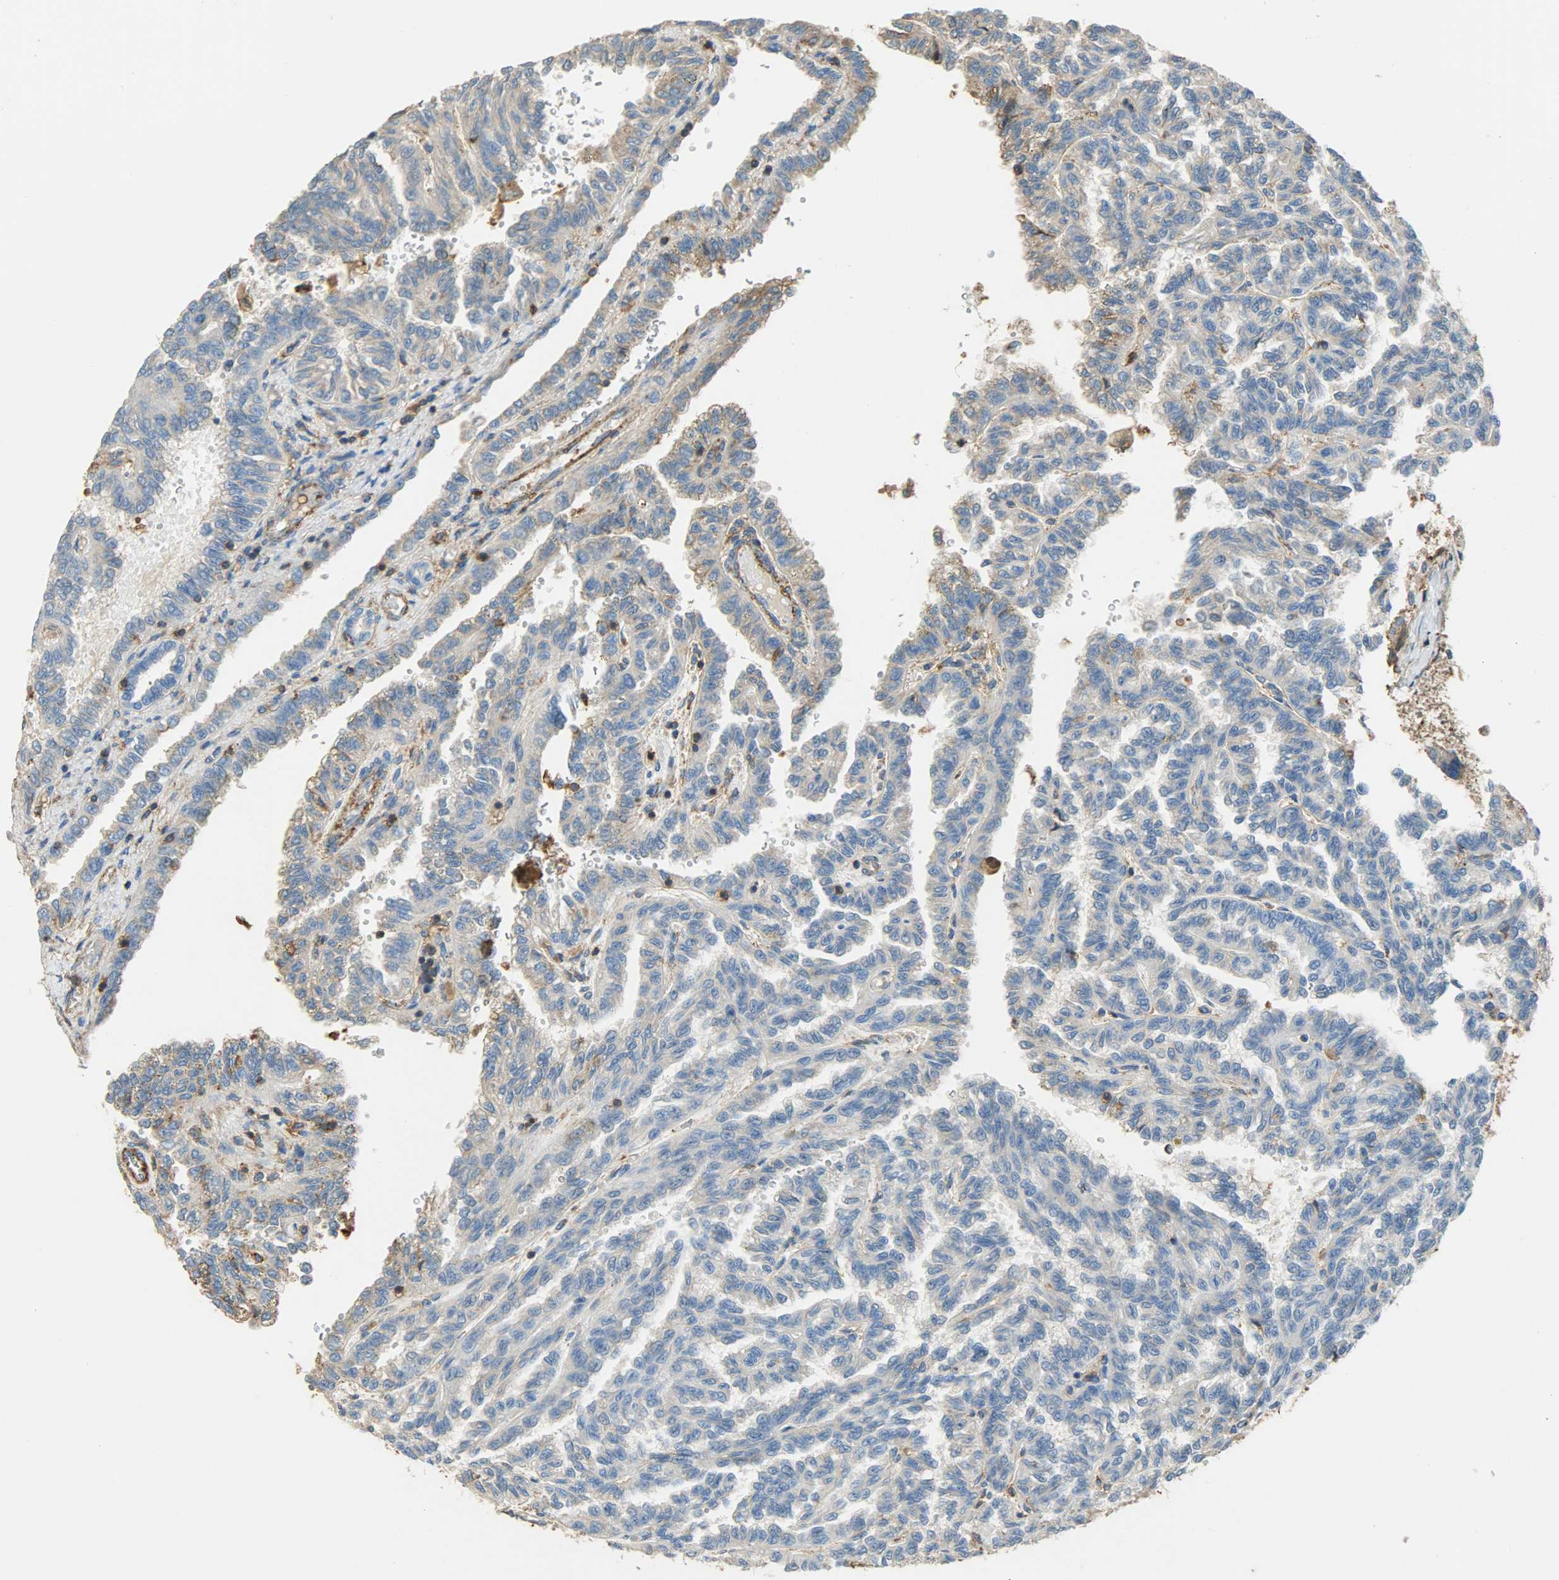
{"staining": {"intensity": "negative", "quantity": "none", "location": "none"}, "tissue": "renal cancer", "cell_type": "Tumor cells", "image_type": "cancer", "snomed": [{"axis": "morphology", "description": "Inflammation, NOS"}, {"axis": "morphology", "description": "Adenocarcinoma, NOS"}, {"axis": "topography", "description": "Kidney"}], "caption": "A photomicrograph of renal adenocarcinoma stained for a protein reveals no brown staining in tumor cells. Brightfield microscopy of IHC stained with DAB (brown) and hematoxylin (blue), captured at high magnification.", "gene": "ANXA6", "patient": {"sex": "male", "age": 68}}